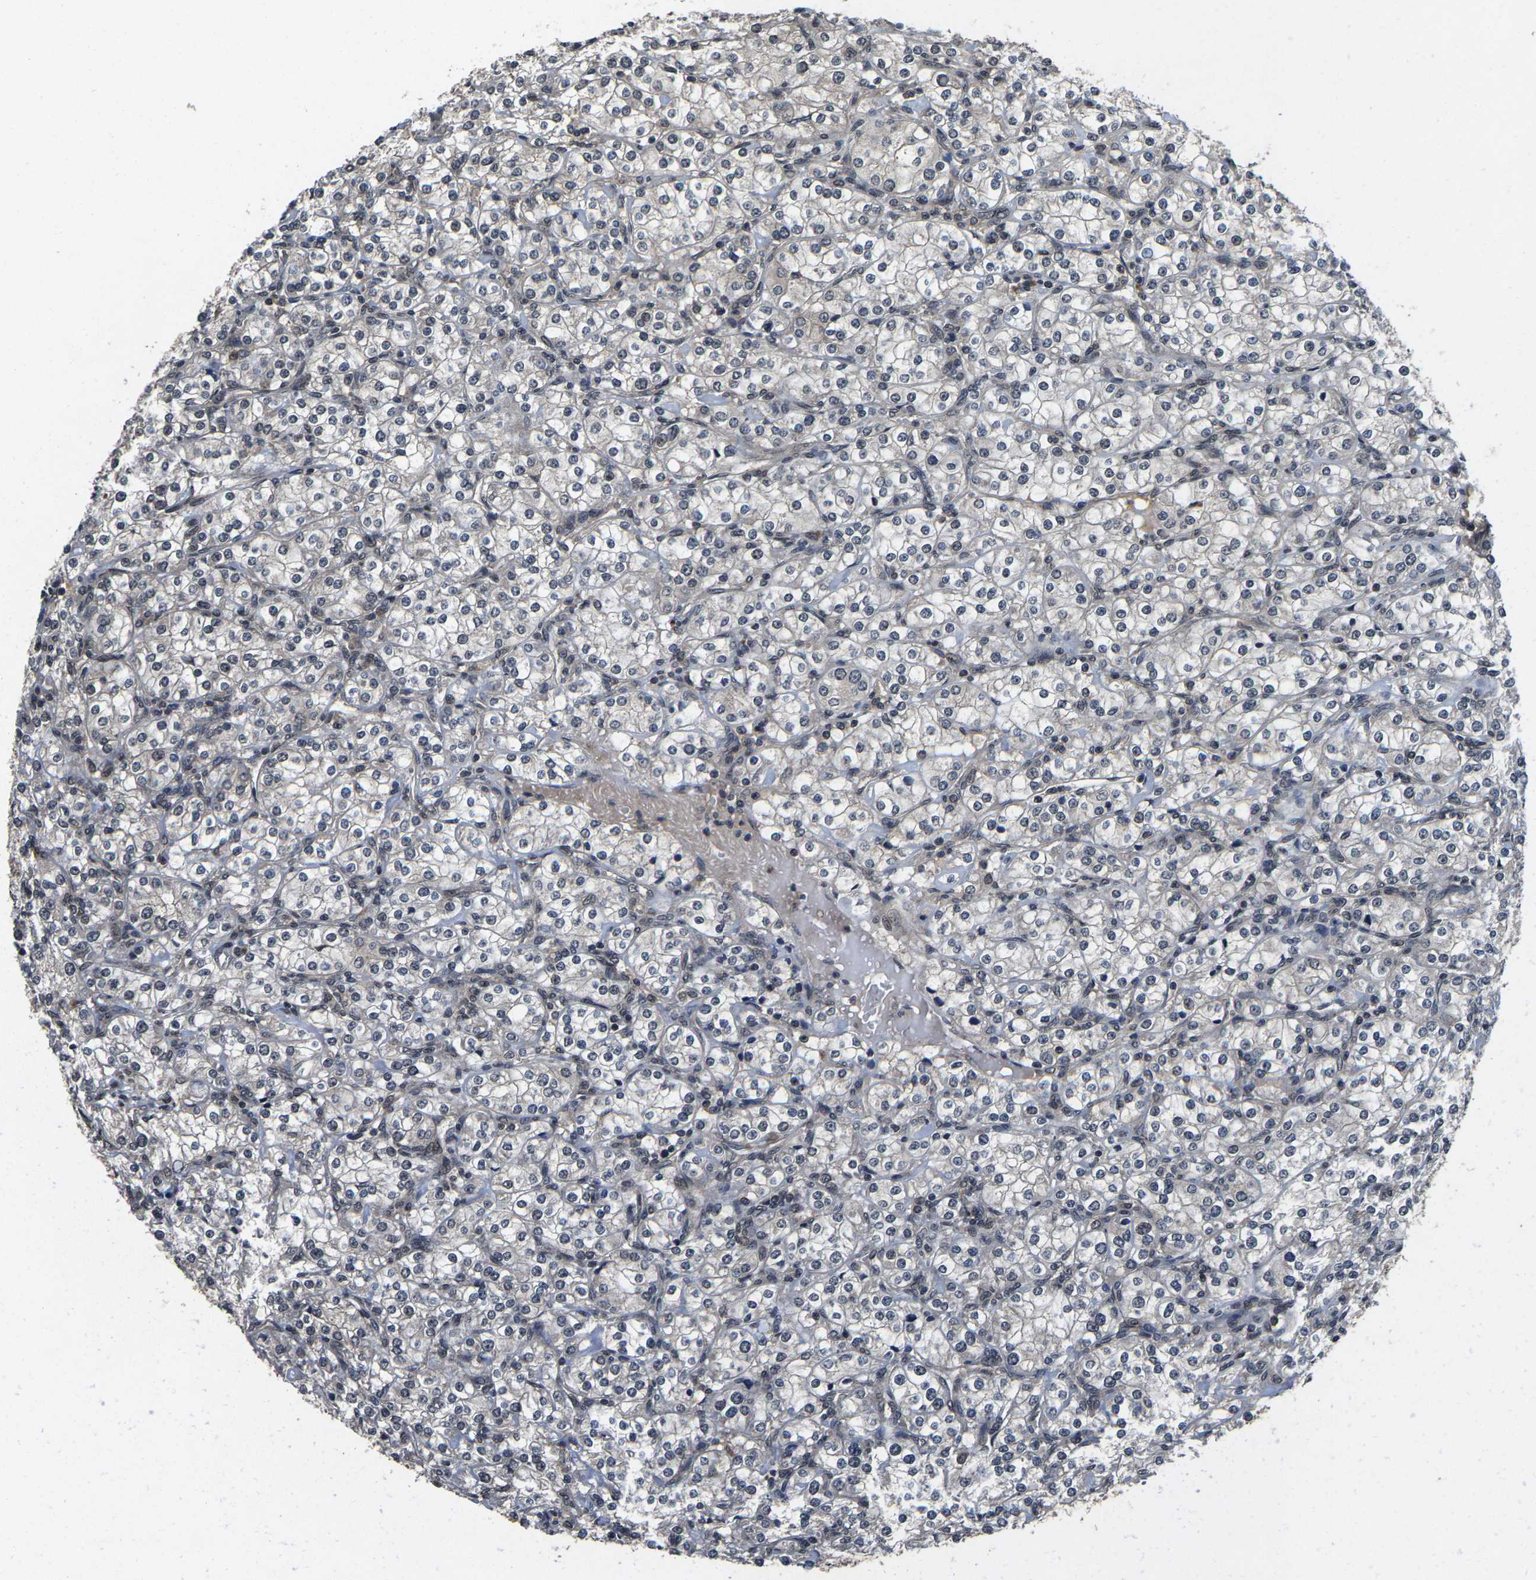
{"staining": {"intensity": "negative", "quantity": "none", "location": "none"}, "tissue": "renal cancer", "cell_type": "Tumor cells", "image_type": "cancer", "snomed": [{"axis": "morphology", "description": "Adenocarcinoma, NOS"}, {"axis": "topography", "description": "Kidney"}], "caption": "Immunohistochemistry (IHC) image of renal cancer (adenocarcinoma) stained for a protein (brown), which reveals no staining in tumor cells. (DAB immunohistochemistry visualized using brightfield microscopy, high magnification).", "gene": "HUWE1", "patient": {"sex": "male", "age": 77}}